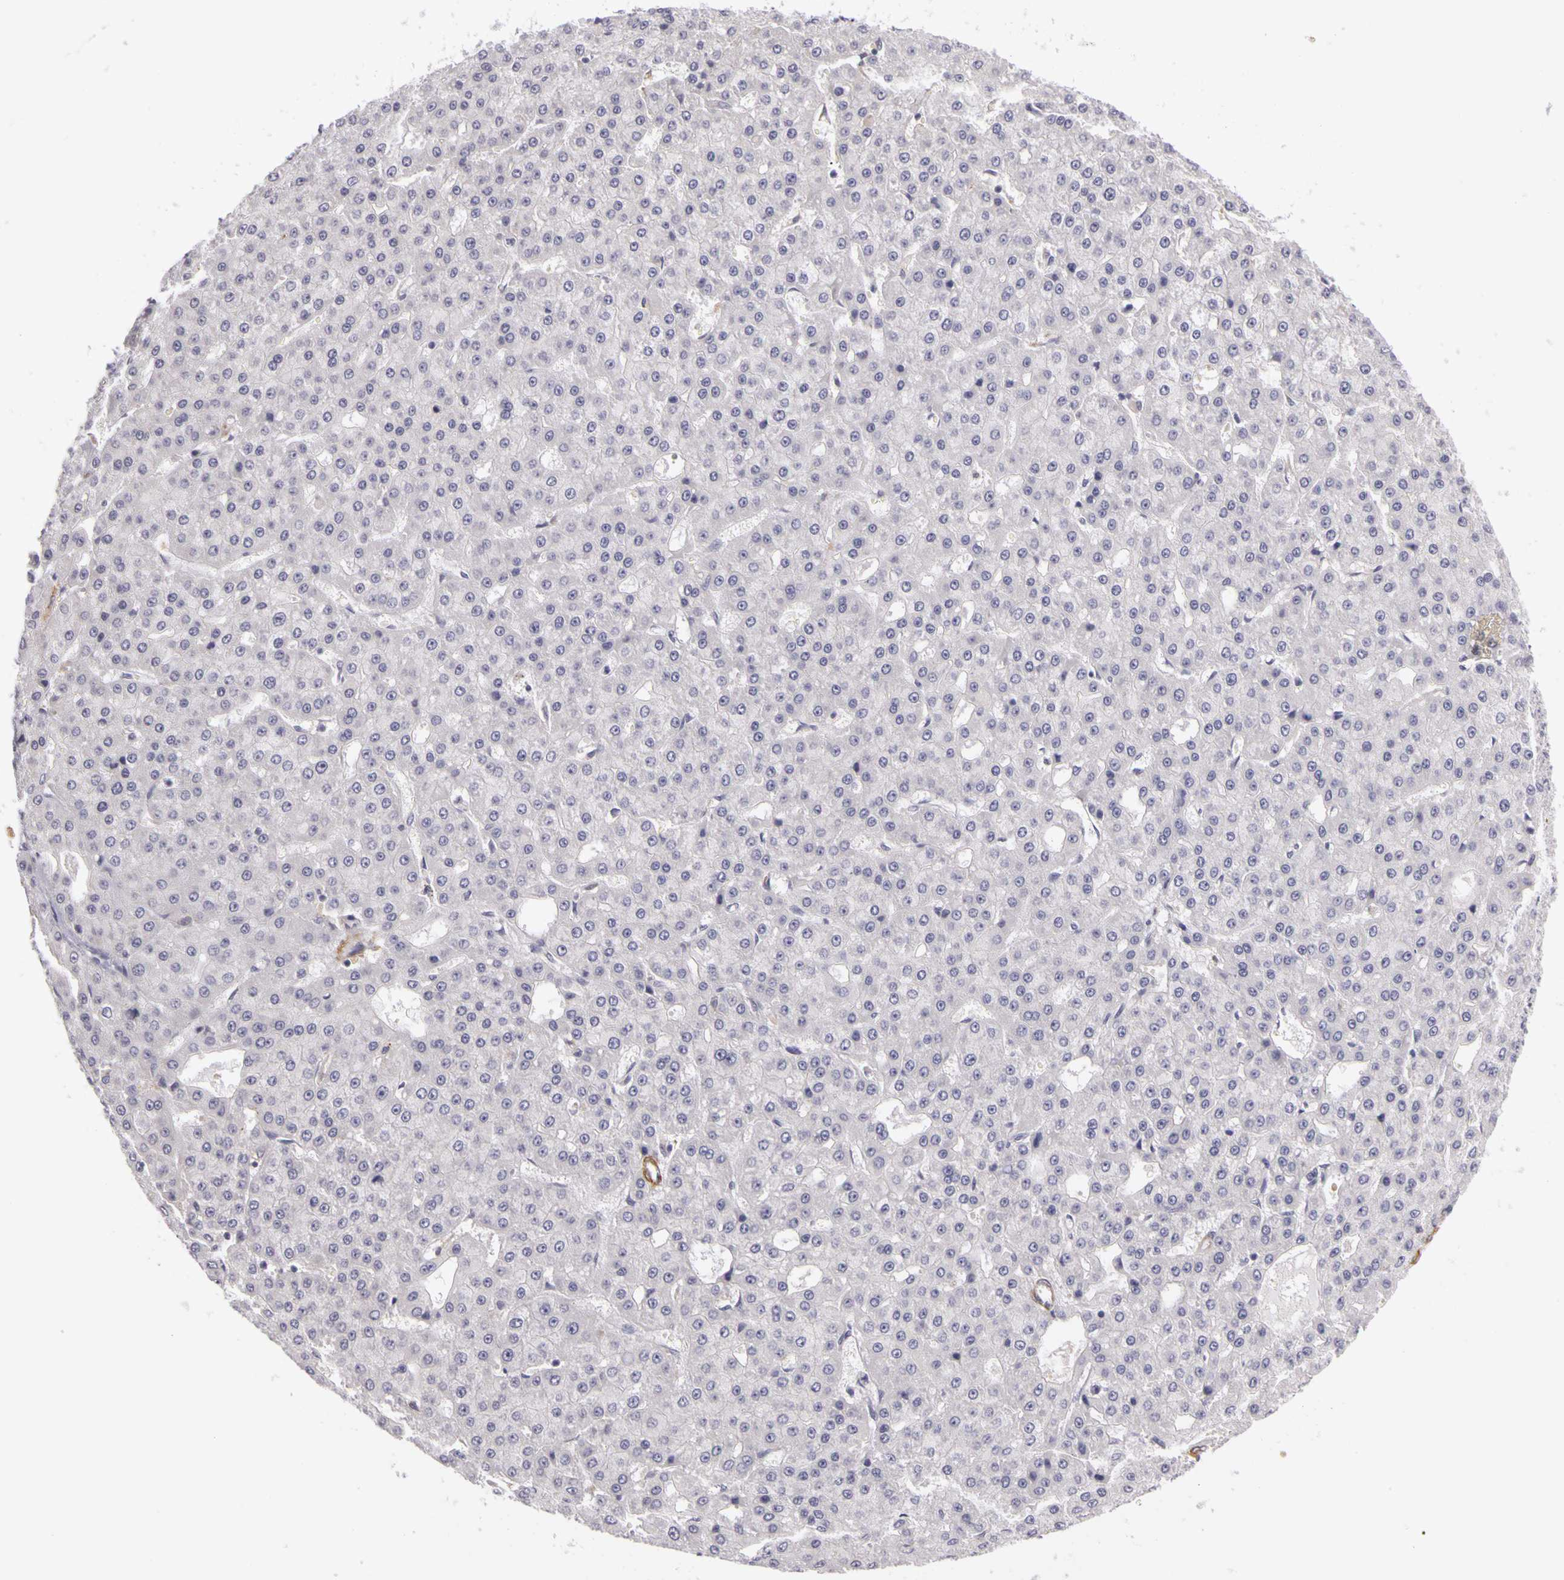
{"staining": {"intensity": "negative", "quantity": "none", "location": "none"}, "tissue": "liver cancer", "cell_type": "Tumor cells", "image_type": "cancer", "snomed": [{"axis": "morphology", "description": "Carcinoma, Hepatocellular, NOS"}, {"axis": "topography", "description": "Liver"}], "caption": "Immunohistochemistry (IHC) micrograph of human liver cancer (hepatocellular carcinoma) stained for a protein (brown), which demonstrates no expression in tumor cells.", "gene": "CNTN2", "patient": {"sex": "male", "age": 47}}